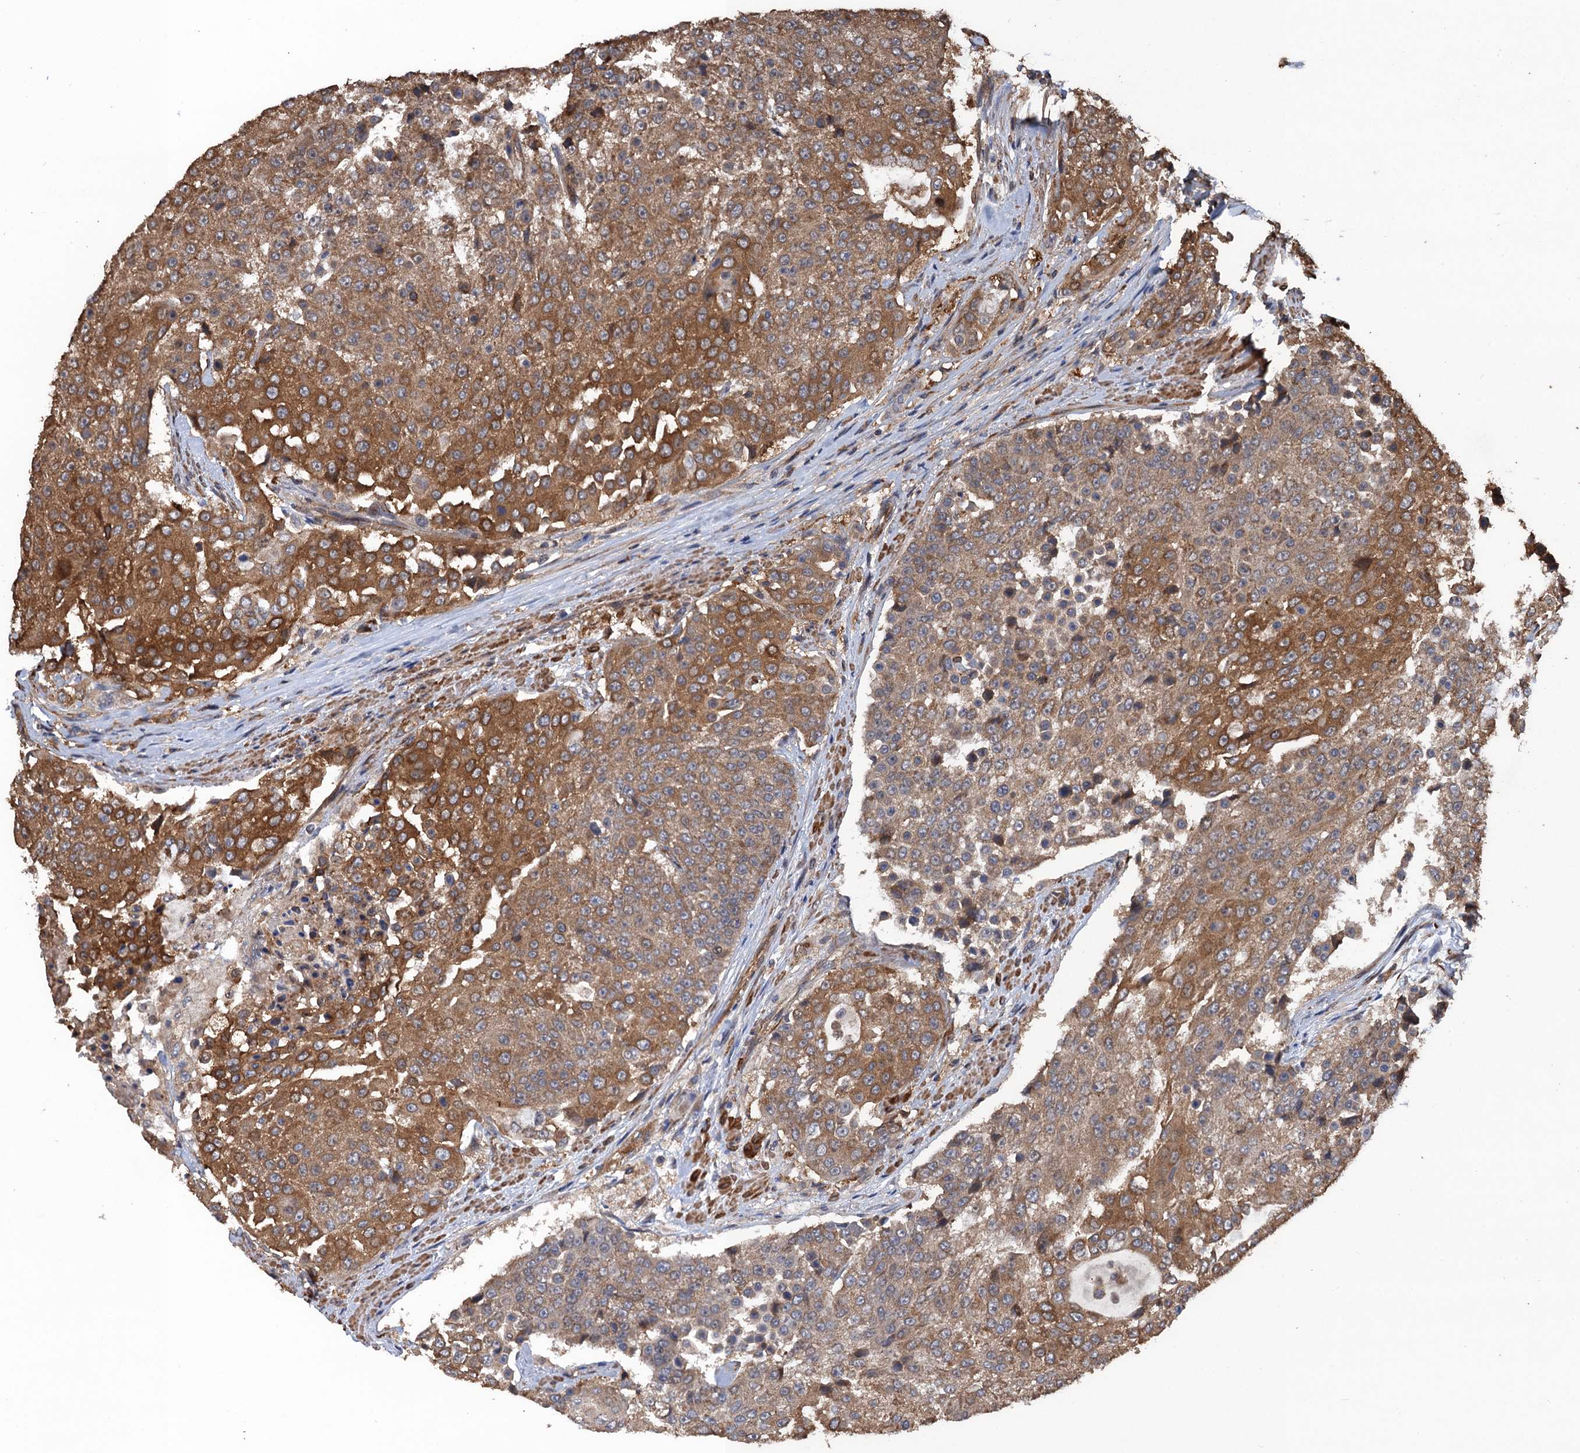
{"staining": {"intensity": "moderate", "quantity": ">75%", "location": "cytoplasmic/membranous"}, "tissue": "urothelial cancer", "cell_type": "Tumor cells", "image_type": "cancer", "snomed": [{"axis": "morphology", "description": "Urothelial carcinoma, High grade"}, {"axis": "topography", "description": "Urinary bladder"}], "caption": "Protein staining shows moderate cytoplasmic/membranous expression in about >75% of tumor cells in urothelial carcinoma (high-grade).", "gene": "PPP4R1", "patient": {"sex": "female", "age": 63}}